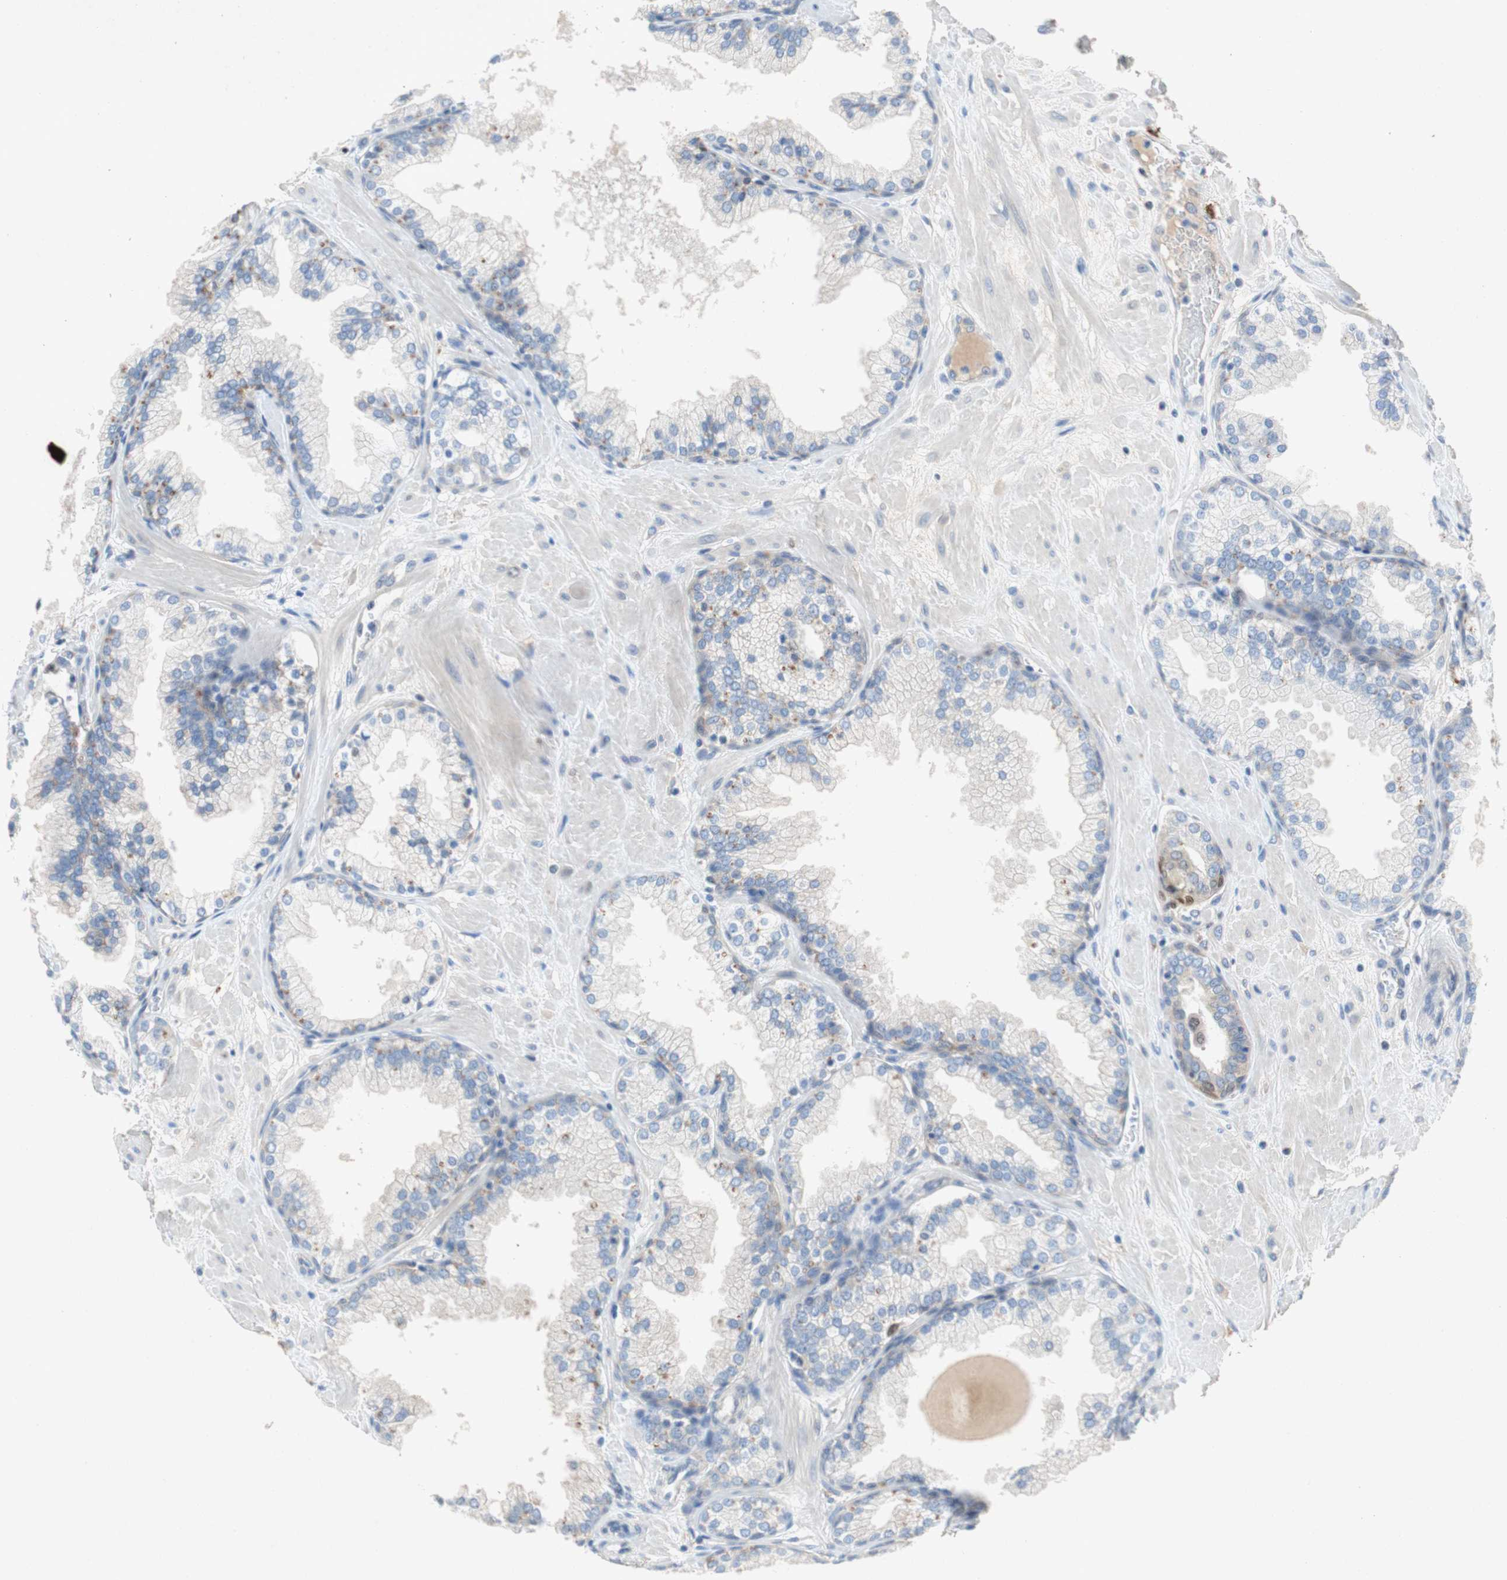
{"staining": {"intensity": "weak", "quantity": "<25%", "location": "cytoplasmic/membranous,nuclear"}, "tissue": "prostate", "cell_type": "Glandular cells", "image_type": "normal", "snomed": [{"axis": "morphology", "description": "Normal tissue, NOS"}, {"axis": "topography", "description": "Prostate"}], "caption": "Immunohistochemistry (IHC) micrograph of benign human prostate stained for a protein (brown), which exhibits no expression in glandular cells.", "gene": "RELB", "patient": {"sex": "male", "age": 51}}